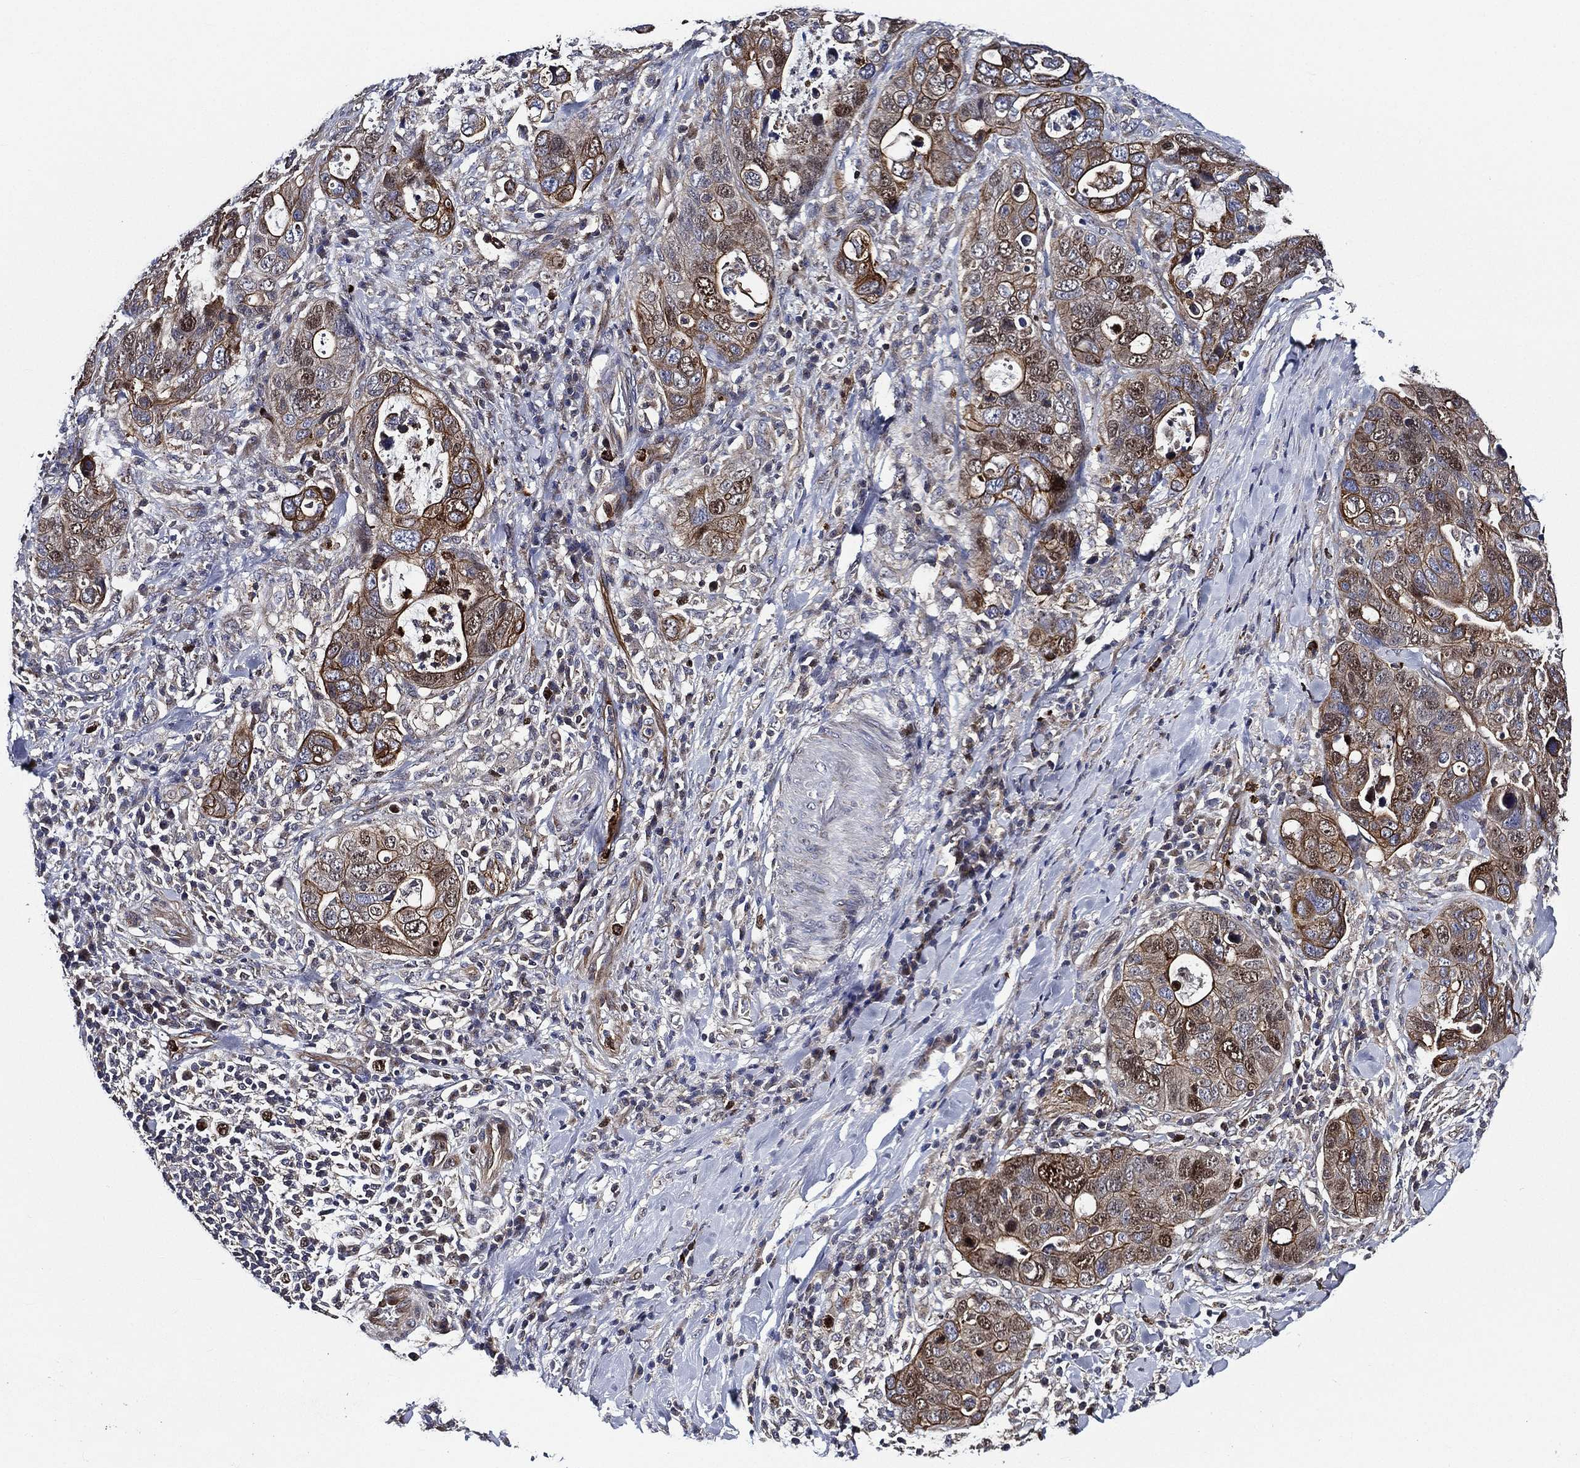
{"staining": {"intensity": "moderate", "quantity": "25%-75%", "location": "cytoplasmic/membranous"}, "tissue": "stomach cancer", "cell_type": "Tumor cells", "image_type": "cancer", "snomed": [{"axis": "morphology", "description": "Adenocarcinoma, NOS"}, {"axis": "topography", "description": "Stomach"}], "caption": "Adenocarcinoma (stomach) tissue shows moderate cytoplasmic/membranous expression in approximately 25%-75% of tumor cells, visualized by immunohistochemistry.", "gene": "KIF20B", "patient": {"sex": "male", "age": 54}}